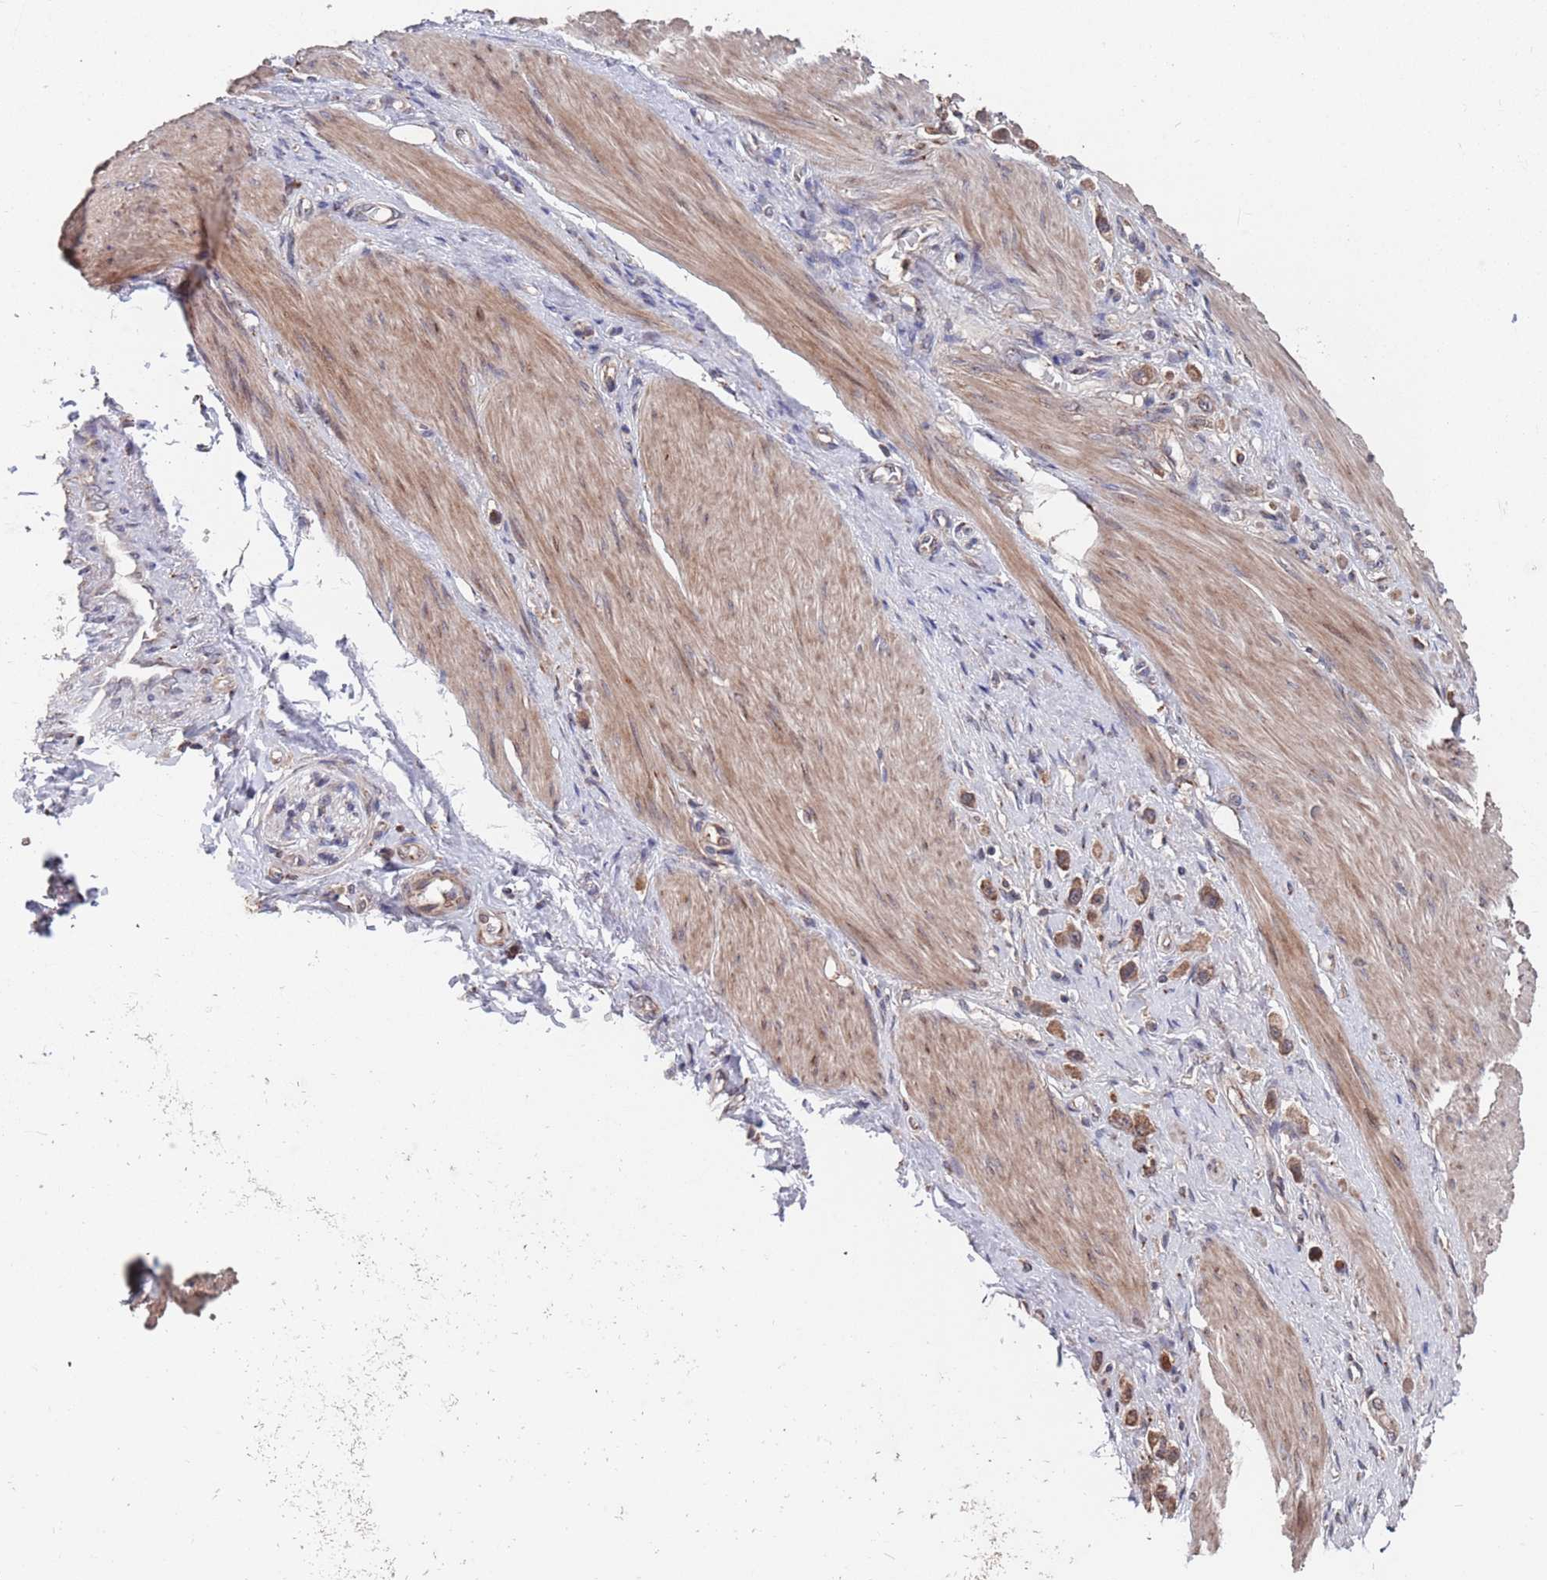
{"staining": {"intensity": "moderate", "quantity": ">75%", "location": "cytoplasmic/membranous"}, "tissue": "stomach cancer", "cell_type": "Tumor cells", "image_type": "cancer", "snomed": [{"axis": "morphology", "description": "Adenocarcinoma, NOS"}, {"axis": "topography", "description": "Stomach"}], "caption": "High-power microscopy captured an immunohistochemistry (IHC) histopathology image of stomach adenocarcinoma, revealing moderate cytoplasmic/membranous expression in about >75% of tumor cells.", "gene": "UNC45A", "patient": {"sex": "female", "age": 65}}